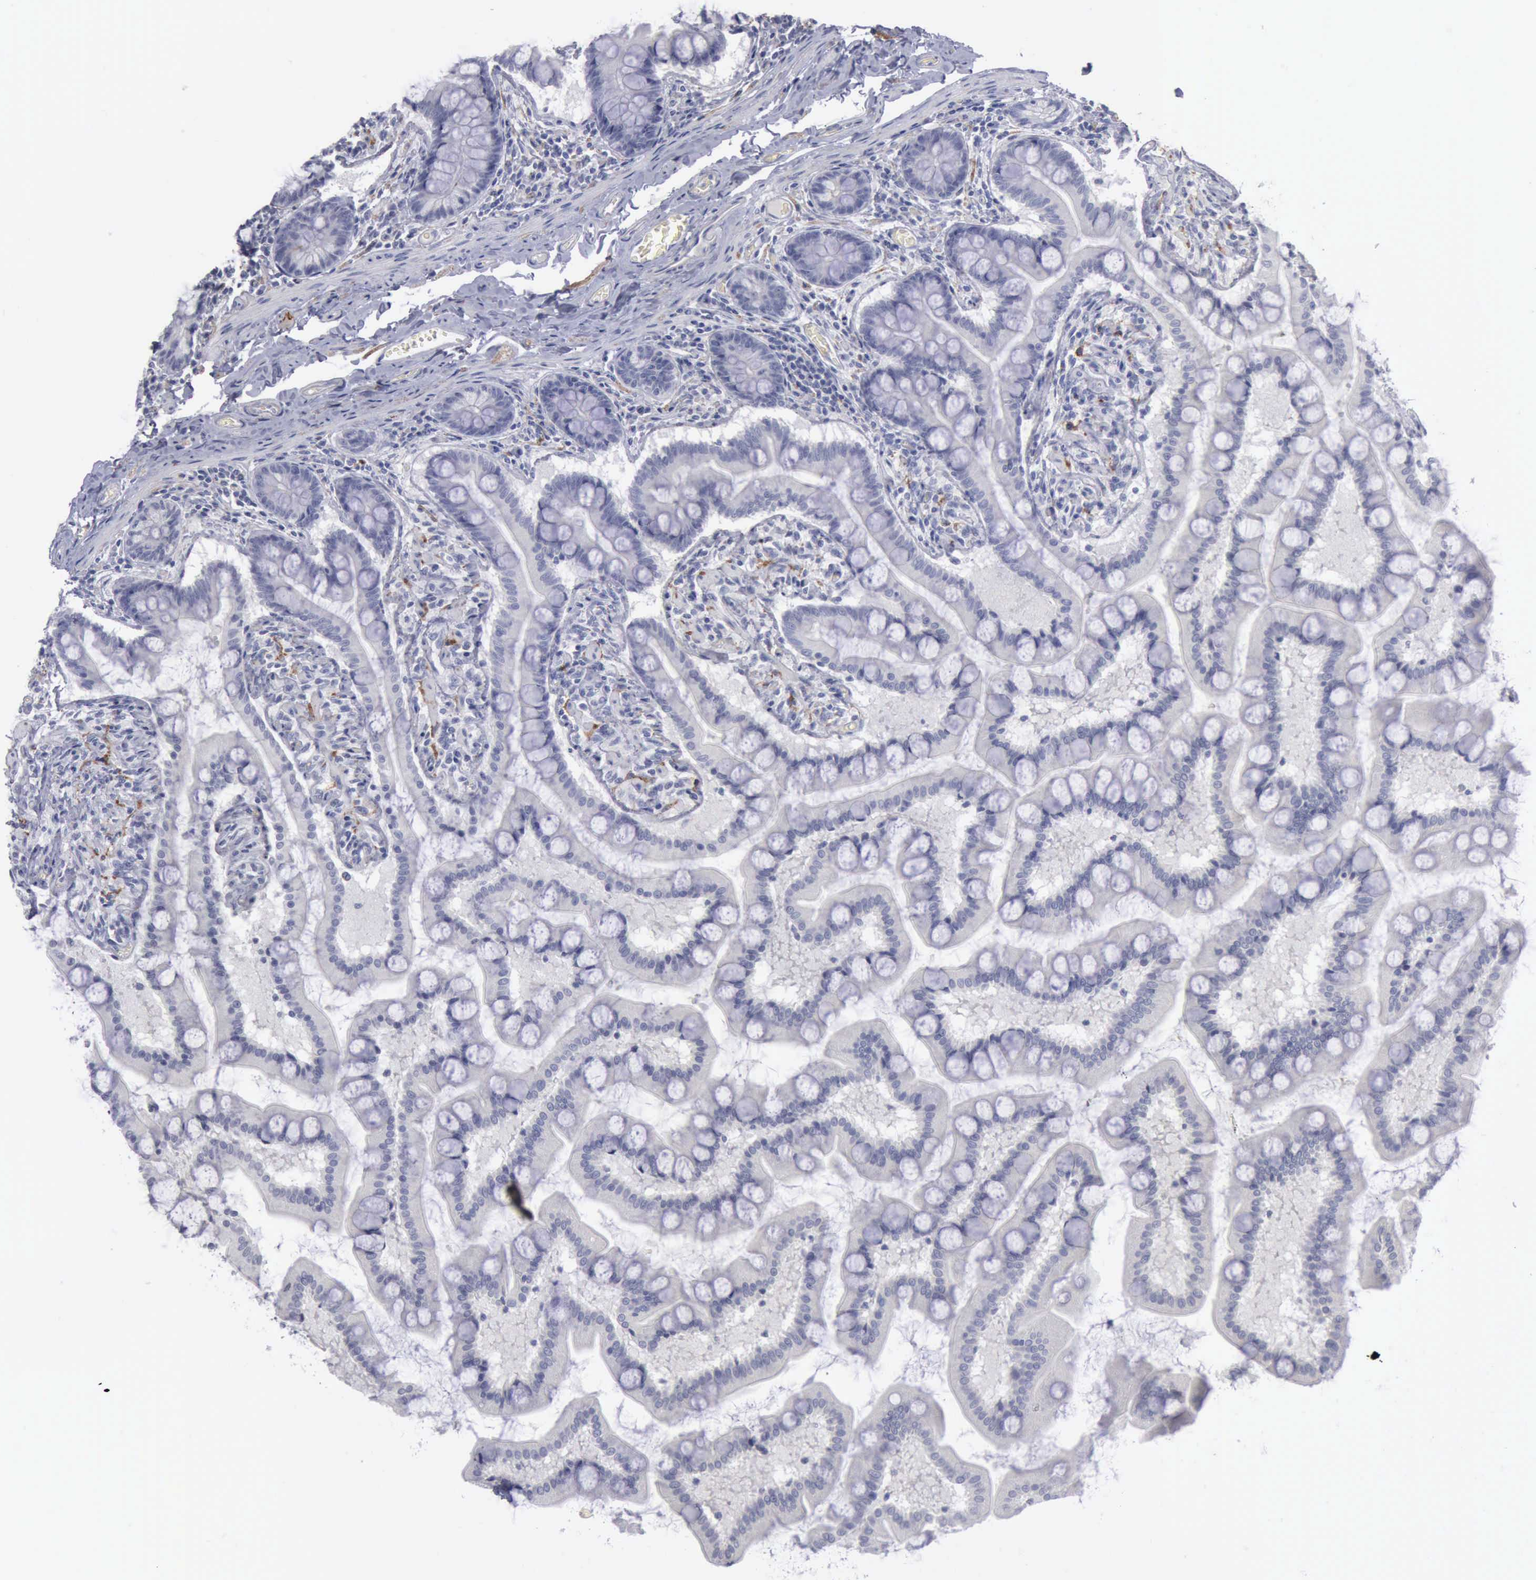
{"staining": {"intensity": "negative", "quantity": "none", "location": "none"}, "tissue": "small intestine", "cell_type": "Glandular cells", "image_type": "normal", "snomed": [{"axis": "morphology", "description": "Normal tissue, NOS"}, {"axis": "topography", "description": "Small intestine"}], "caption": "Immunohistochemistry of unremarkable small intestine displays no positivity in glandular cells. (Stains: DAB (3,3'-diaminobenzidine) immunohistochemistry (IHC) with hematoxylin counter stain, Microscopy: brightfield microscopy at high magnification).", "gene": "CDH2", "patient": {"sex": "male", "age": 41}}